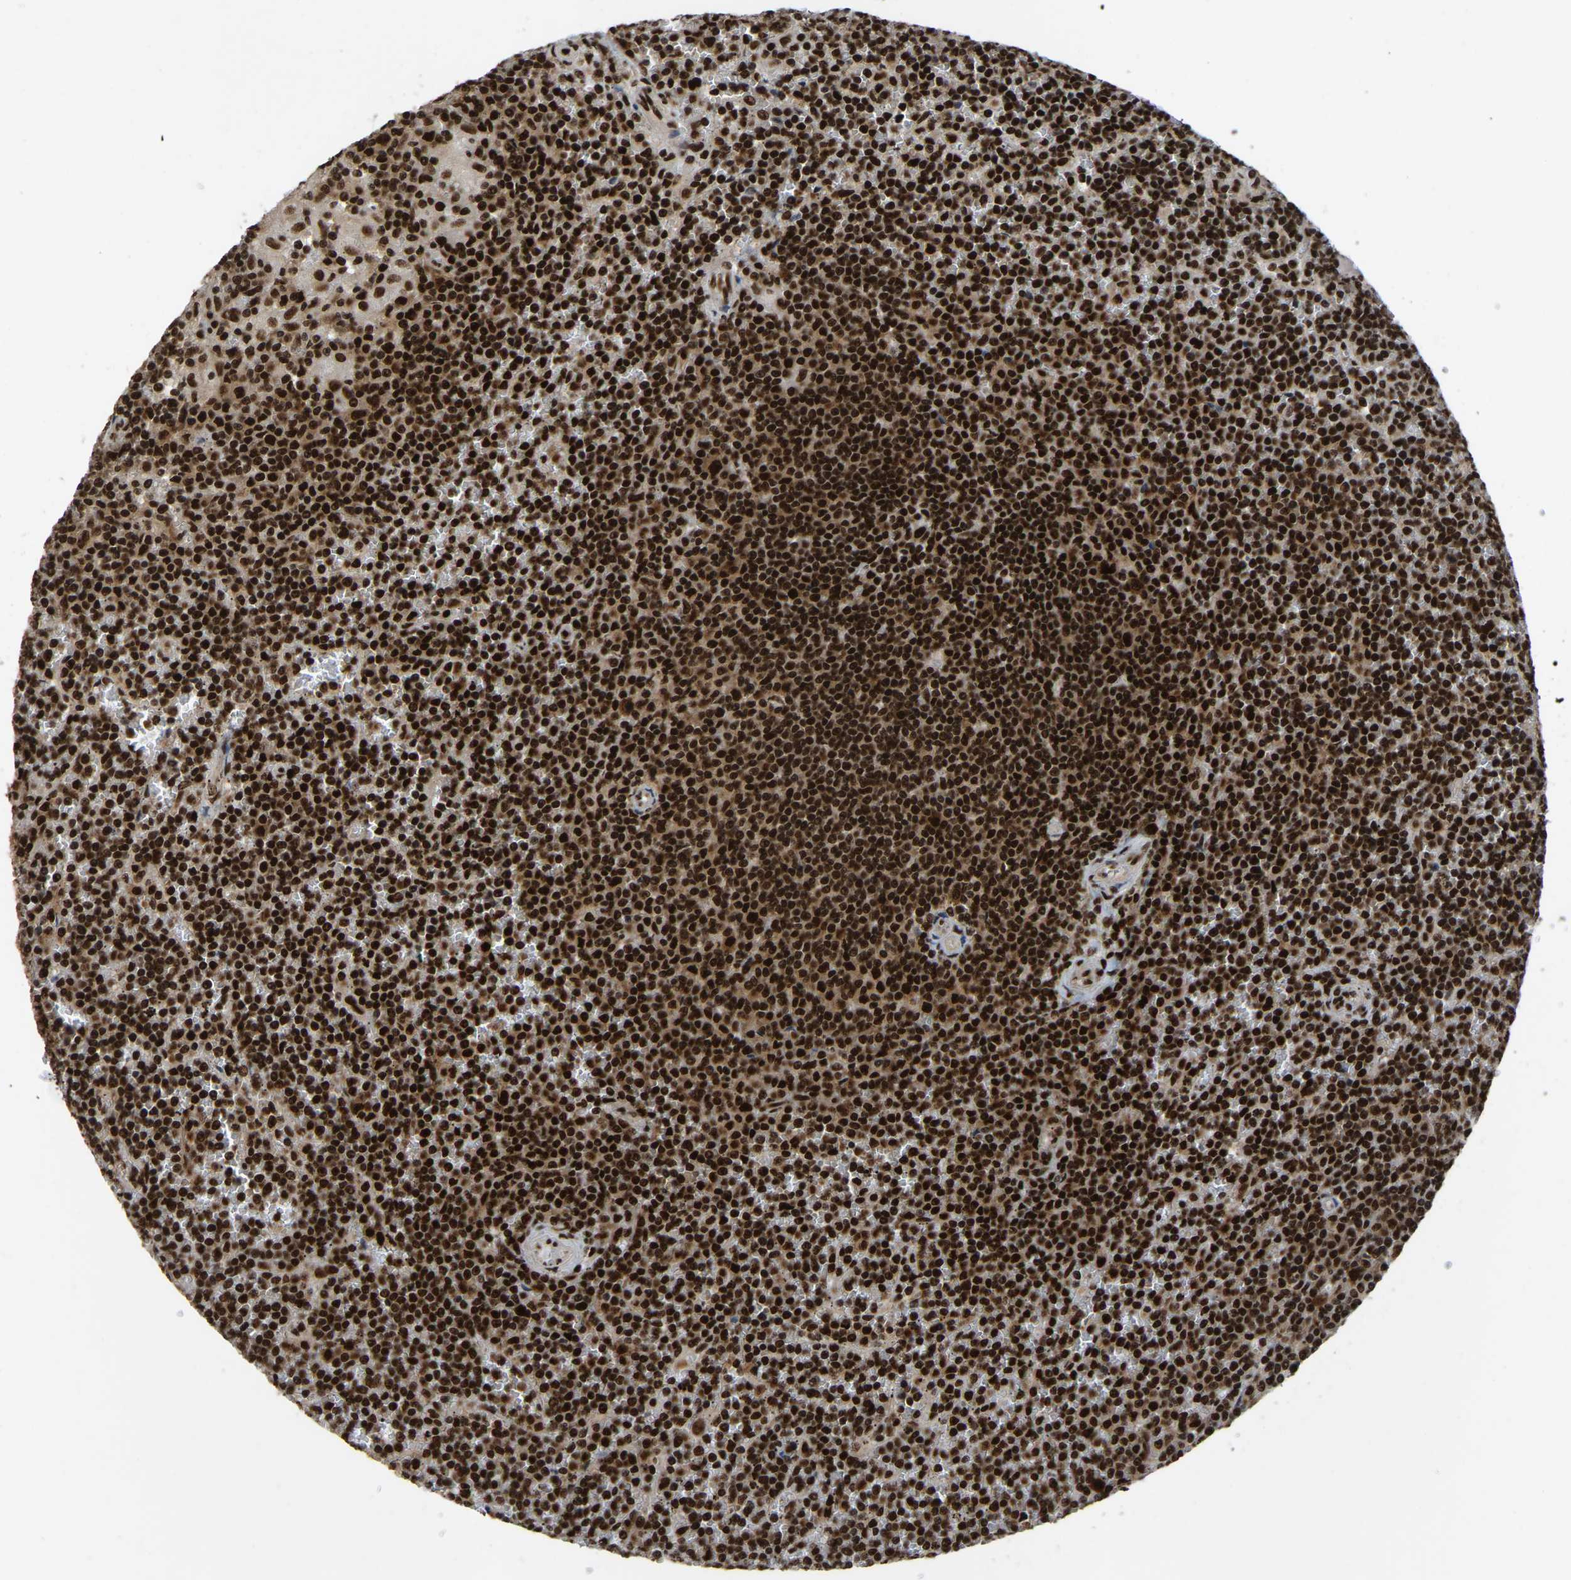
{"staining": {"intensity": "strong", "quantity": ">75%", "location": "nuclear"}, "tissue": "lymphoma", "cell_type": "Tumor cells", "image_type": "cancer", "snomed": [{"axis": "morphology", "description": "Malignant lymphoma, non-Hodgkin's type, Low grade"}, {"axis": "topography", "description": "Spleen"}], "caption": "This histopathology image reveals immunohistochemistry (IHC) staining of human lymphoma, with high strong nuclear expression in about >75% of tumor cells.", "gene": "TBL1XR1", "patient": {"sex": "female", "age": 19}}